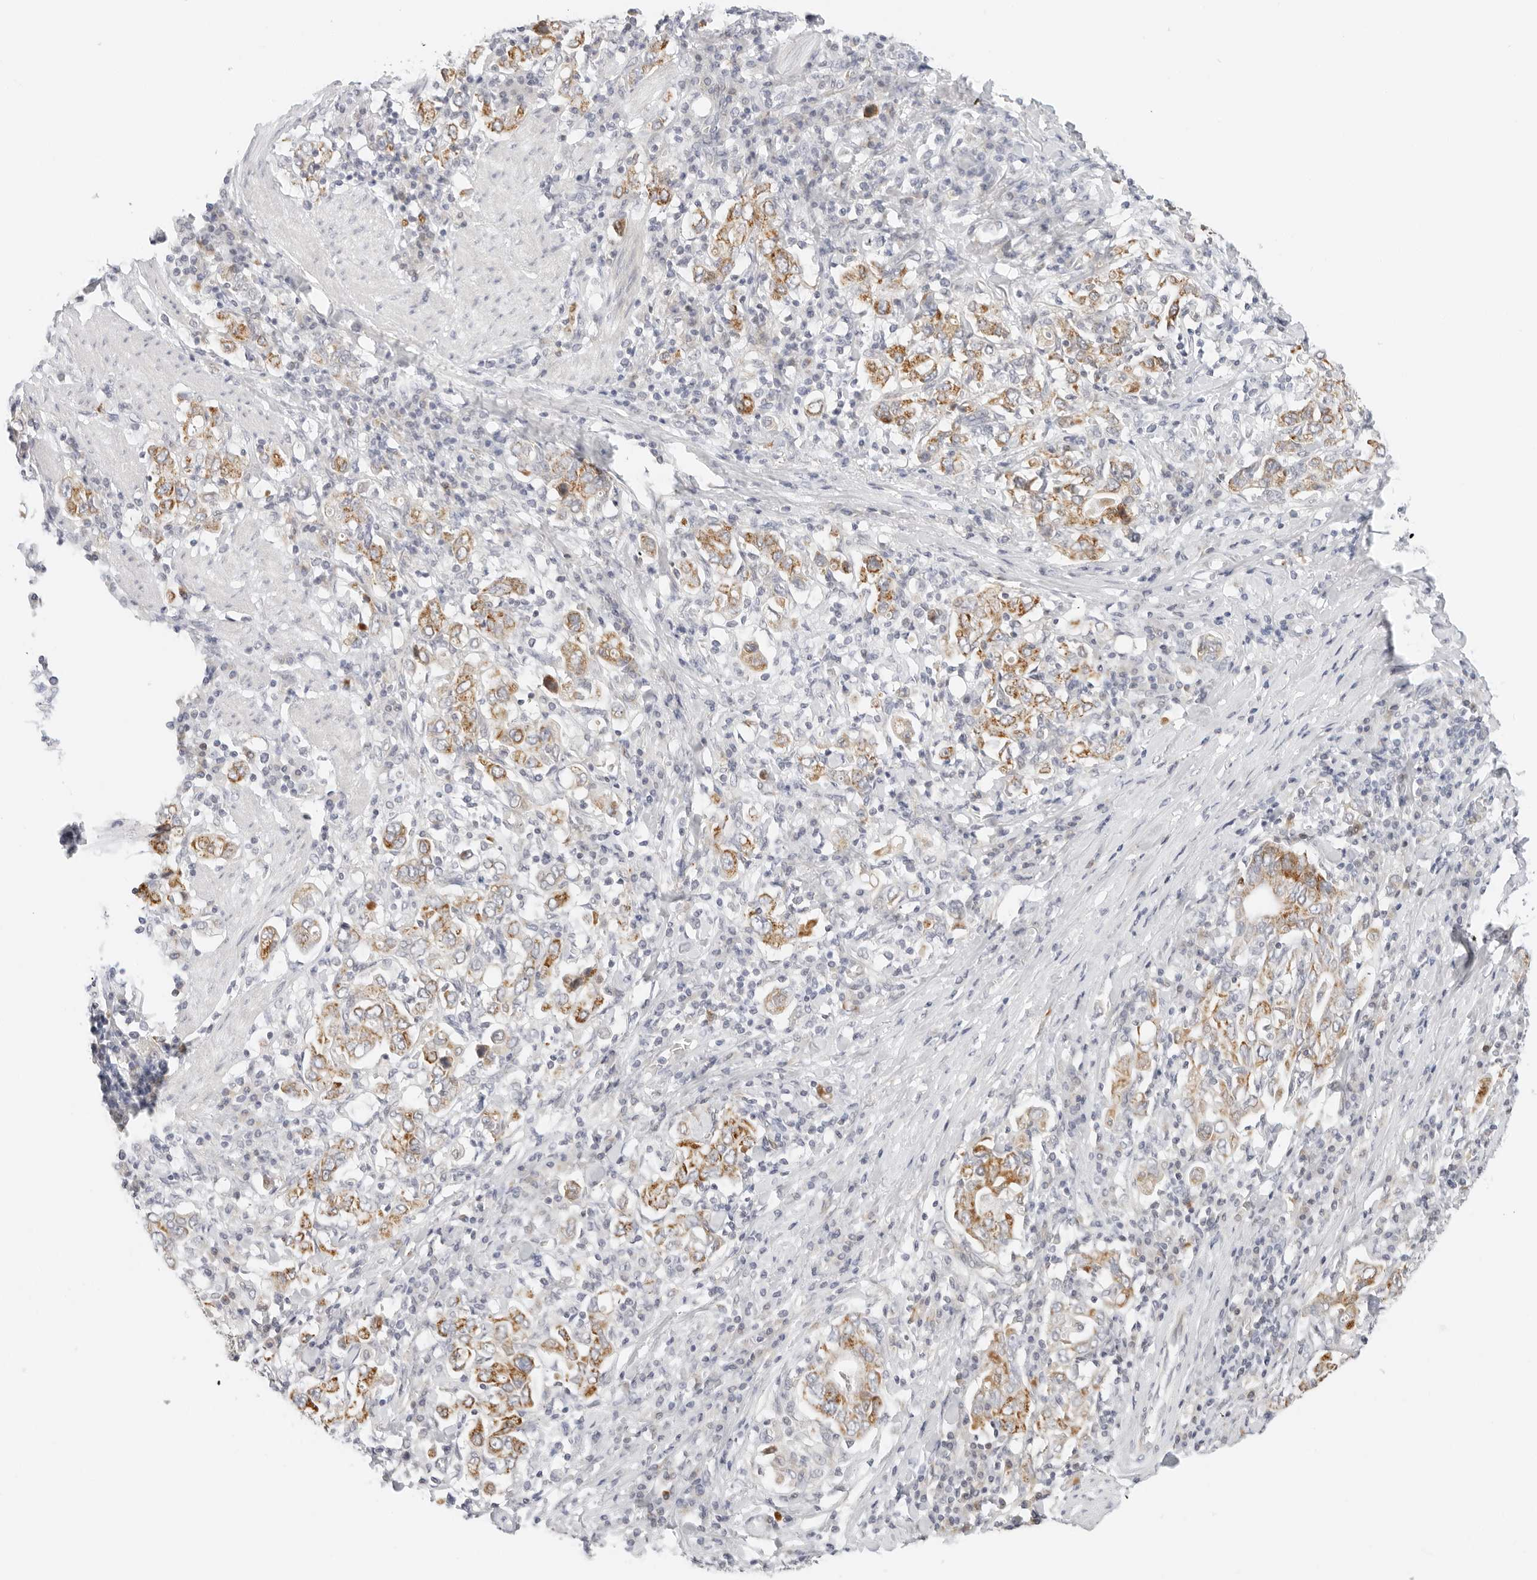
{"staining": {"intensity": "moderate", "quantity": ">75%", "location": "cytoplasmic/membranous"}, "tissue": "stomach cancer", "cell_type": "Tumor cells", "image_type": "cancer", "snomed": [{"axis": "morphology", "description": "Adenocarcinoma, NOS"}, {"axis": "topography", "description": "Stomach, upper"}], "caption": "Brown immunohistochemical staining in adenocarcinoma (stomach) shows moderate cytoplasmic/membranous expression in approximately >75% of tumor cells. The staining was performed using DAB to visualize the protein expression in brown, while the nuclei were stained in blue with hematoxylin (Magnification: 20x).", "gene": "RC3H1", "patient": {"sex": "male", "age": 62}}